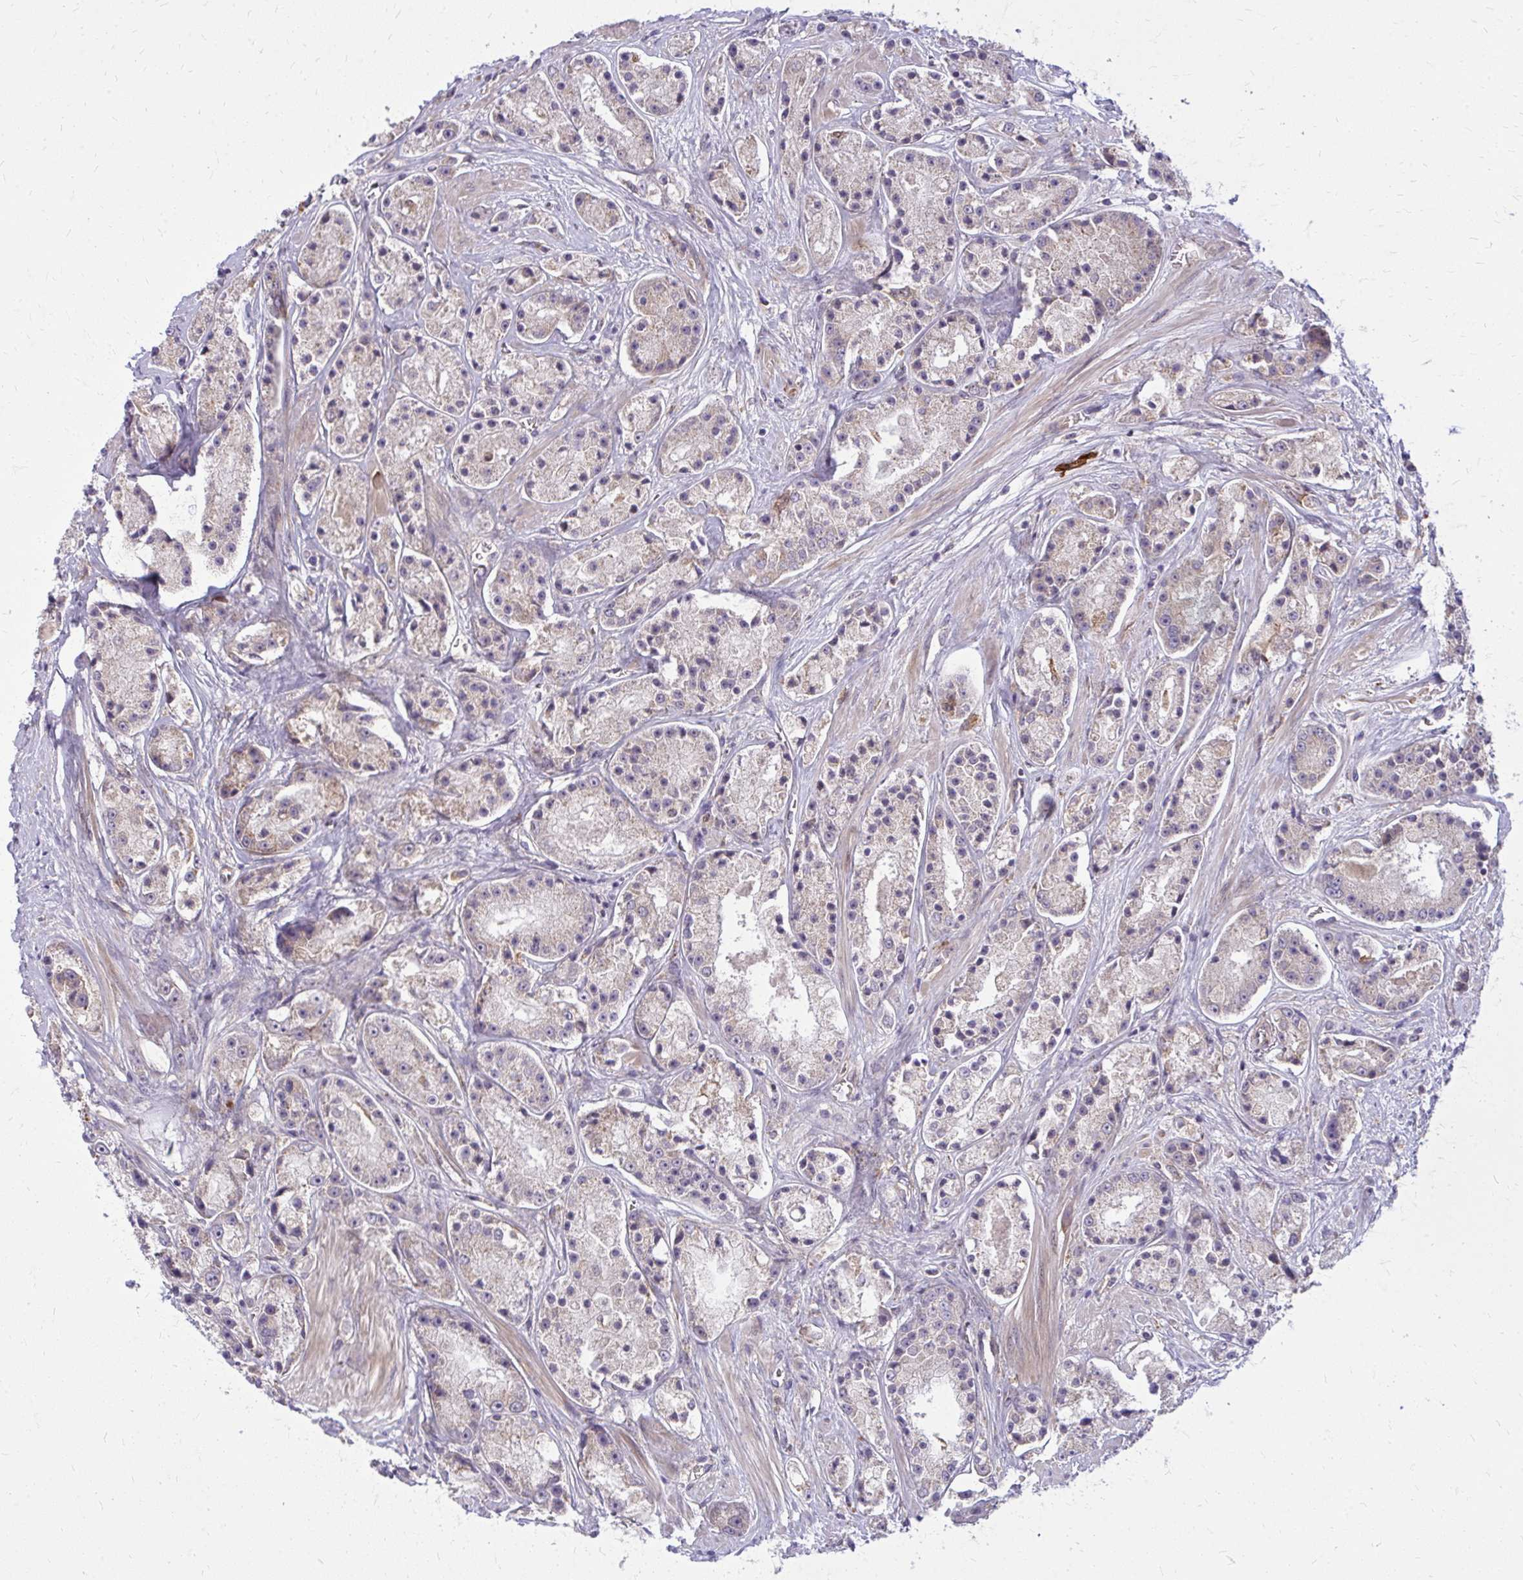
{"staining": {"intensity": "weak", "quantity": "<25%", "location": "cytoplasmic/membranous"}, "tissue": "prostate cancer", "cell_type": "Tumor cells", "image_type": "cancer", "snomed": [{"axis": "morphology", "description": "Adenocarcinoma, High grade"}, {"axis": "topography", "description": "Prostate"}], "caption": "Immunohistochemical staining of human prostate cancer (high-grade adenocarcinoma) reveals no significant expression in tumor cells. (DAB (3,3'-diaminobenzidine) immunohistochemistry (IHC) visualized using brightfield microscopy, high magnification).", "gene": "OXNAD1", "patient": {"sex": "male", "age": 67}}